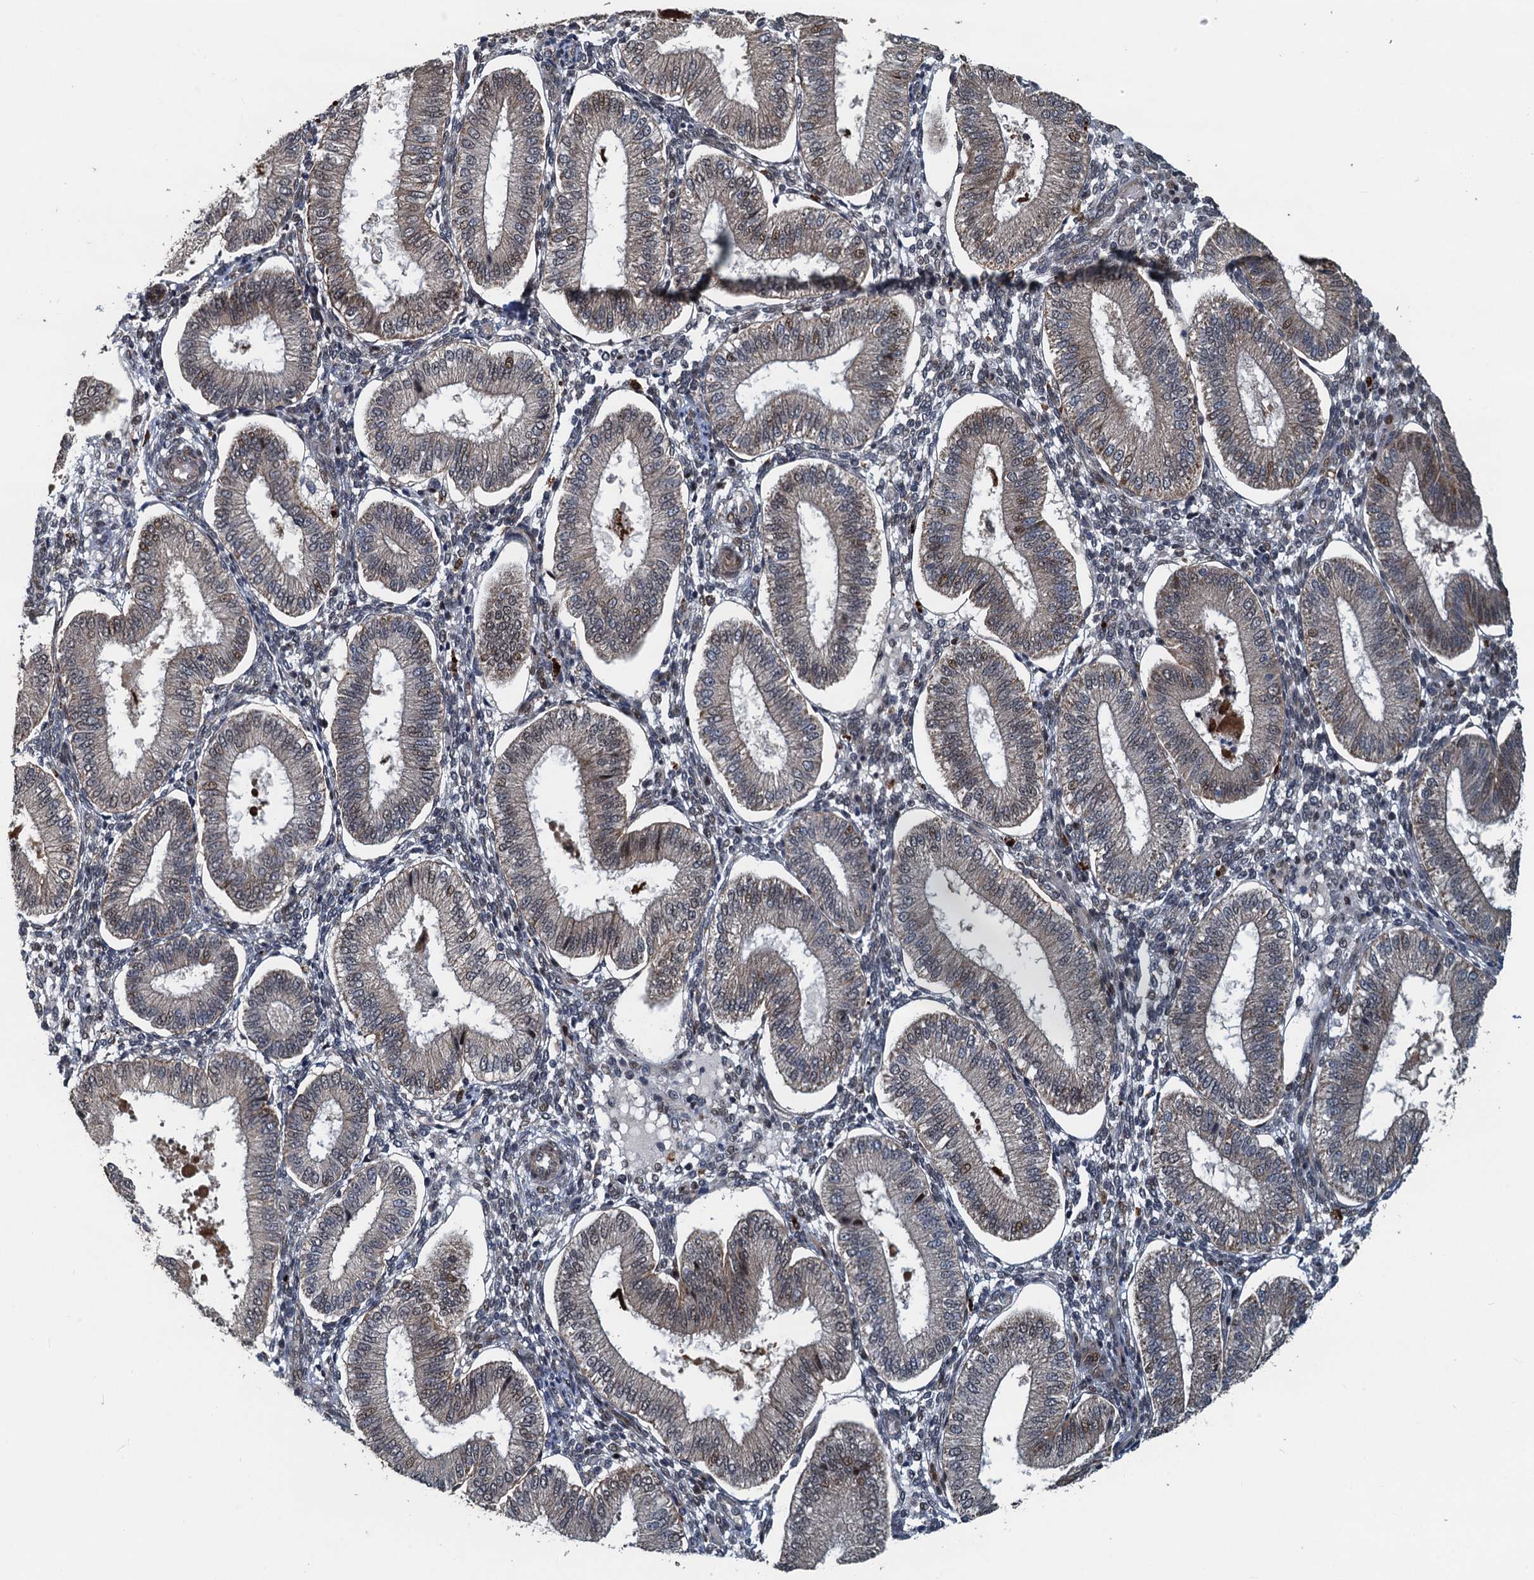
{"staining": {"intensity": "negative", "quantity": "none", "location": "none"}, "tissue": "endometrium", "cell_type": "Cells in endometrial stroma", "image_type": "normal", "snomed": [{"axis": "morphology", "description": "Normal tissue, NOS"}, {"axis": "topography", "description": "Endometrium"}], "caption": "DAB (3,3'-diaminobenzidine) immunohistochemical staining of benign endometrium exhibits no significant expression in cells in endometrial stroma. (Immunohistochemistry (ihc), brightfield microscopy, high magnification).", "gene": "AGRN", "patient": {"sex": "female", "age": 39}}